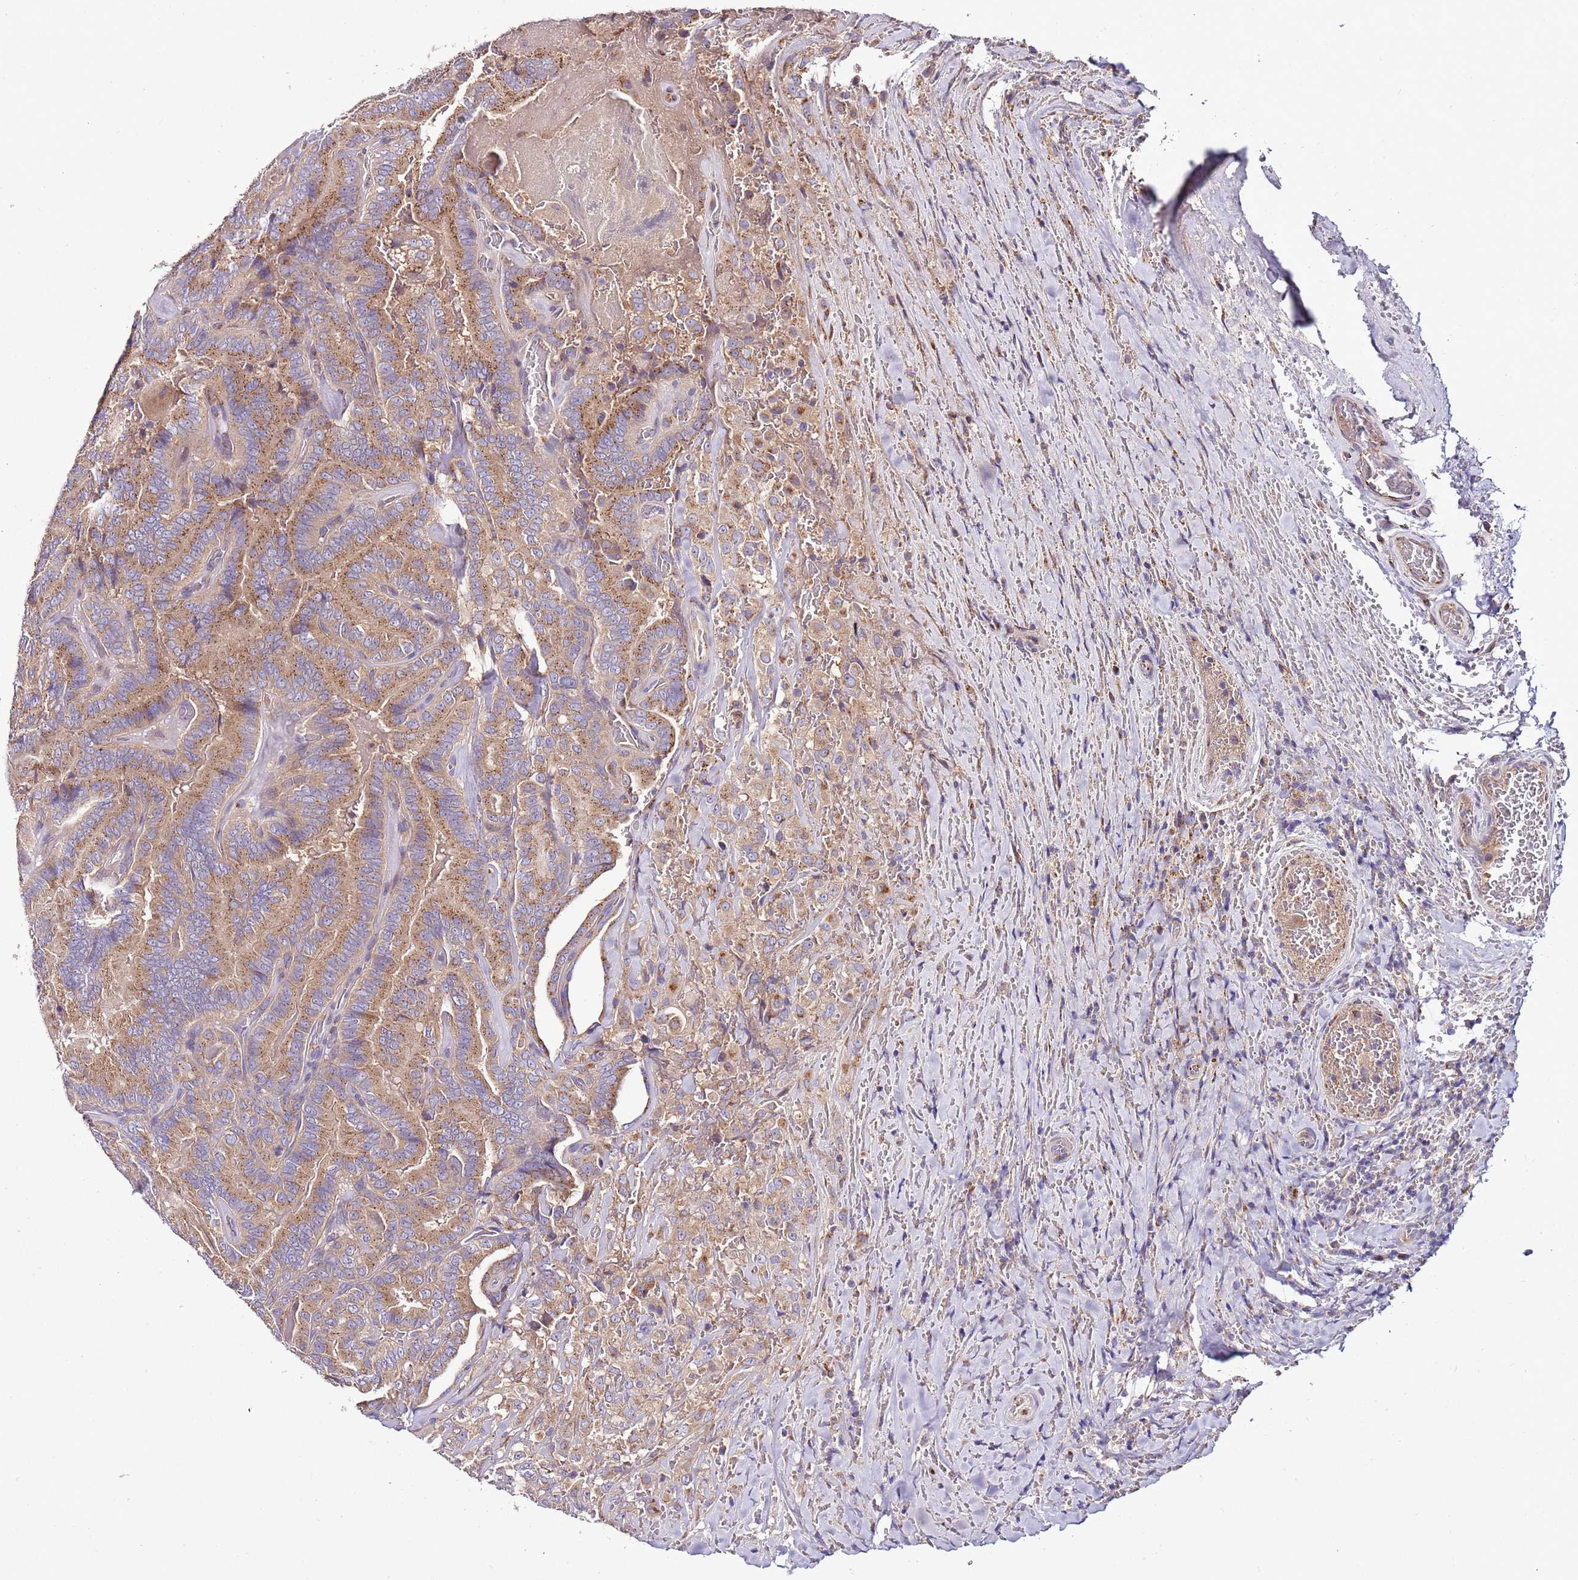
{"staining": {"intensity": "moderate", "quantity": ">75%", "location": "cytoplasmic/membranous"}, "tissue": "thyroid cancer", "cell_type": "Tumor cells", "image_type": "cancer", "snomed": [{"axis": "morphology", "description": "Papillary adenocarcinoma, NOS"}, {"axis": "topography", "description": "Thyroid gland"}], "caption": "A photomicrograph of thyroid cancer stained for a protein displays moderate cytoplasmic/membranous brown staining in tumor cells.", "gene": "FAM20A", "patient": {"sex": "male", "age": 61}}